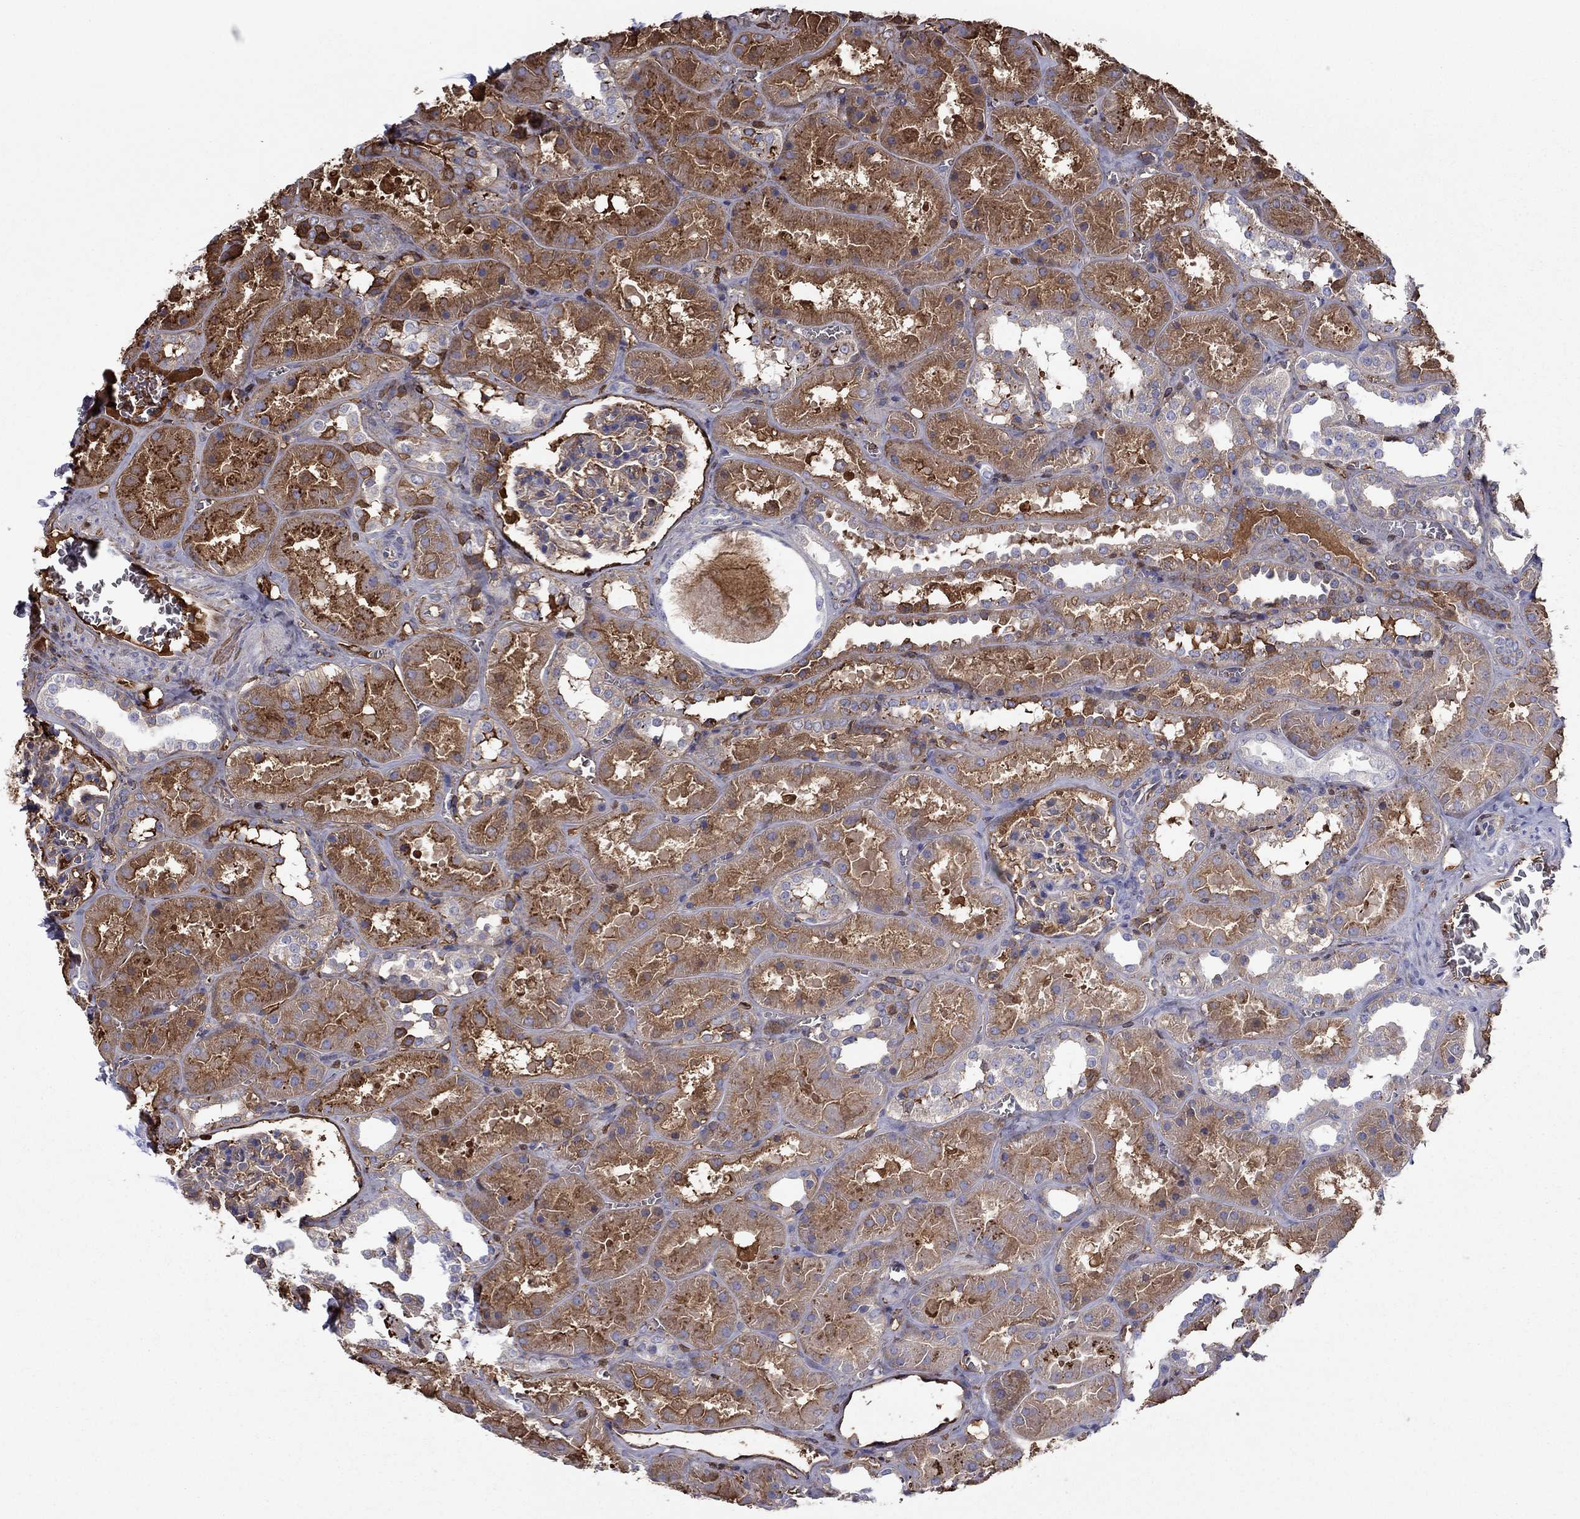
{"staining": {"intensity": "moderate", "quantity": "<25%", "location": "cytoplasmic/membranous"}, "tissue": "kidney", "cell_type": "Cells in glomeruli", "image_type": "normal", "snomed": [{"axis": "morphology", "description": "Normal tissue, NOS"}, {"axis": "topography", "description": "Kidney"}], "caption": "IHC micrograph of benign kidney stained for a protein (brown), which exhibits low levels of moderate cytoplasmic/membranous positivity in about <25% of cells in glomeruli.", "gene": "HPX", "patient": {"sex": "female", "age": 41}}